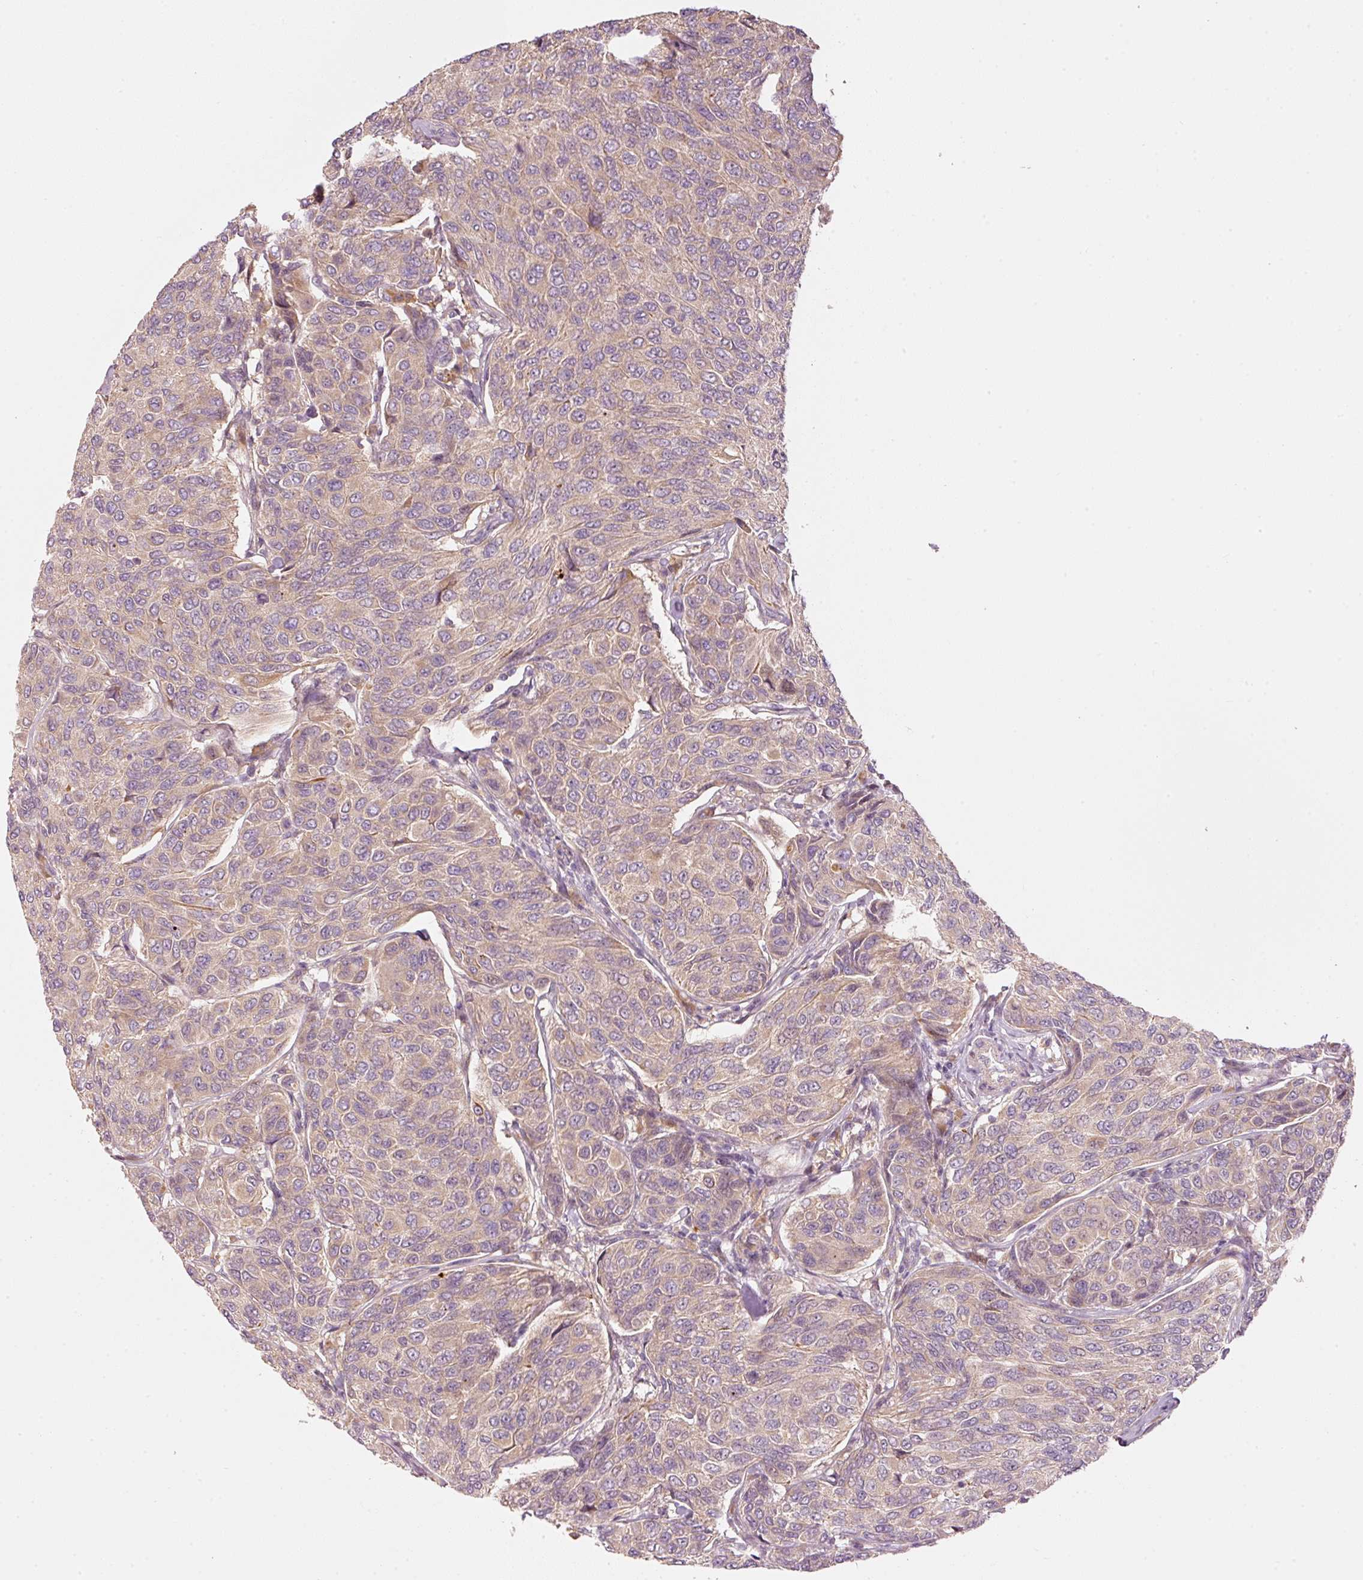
{"staining": {"intensity": "moderate", "quantity": "<25%", "location": "cytoplasmic/membranous"}, "tissue": "breast cancer", "cell_type": "Tumor cells", "image_type": "cancer", "snomed": [{"axis": "morphology", "description": "Duct carcinoma"}, {"axis": "topography", "description": "Breast"}], "caption": "A brown stain labels moderate cytoplasmic/membranous positivity of a protein in breast cancer (invasive ductal carcinoma) tumor cells.", "gene": "MAP10", "patient": {"sex": "female", "age": 55}}